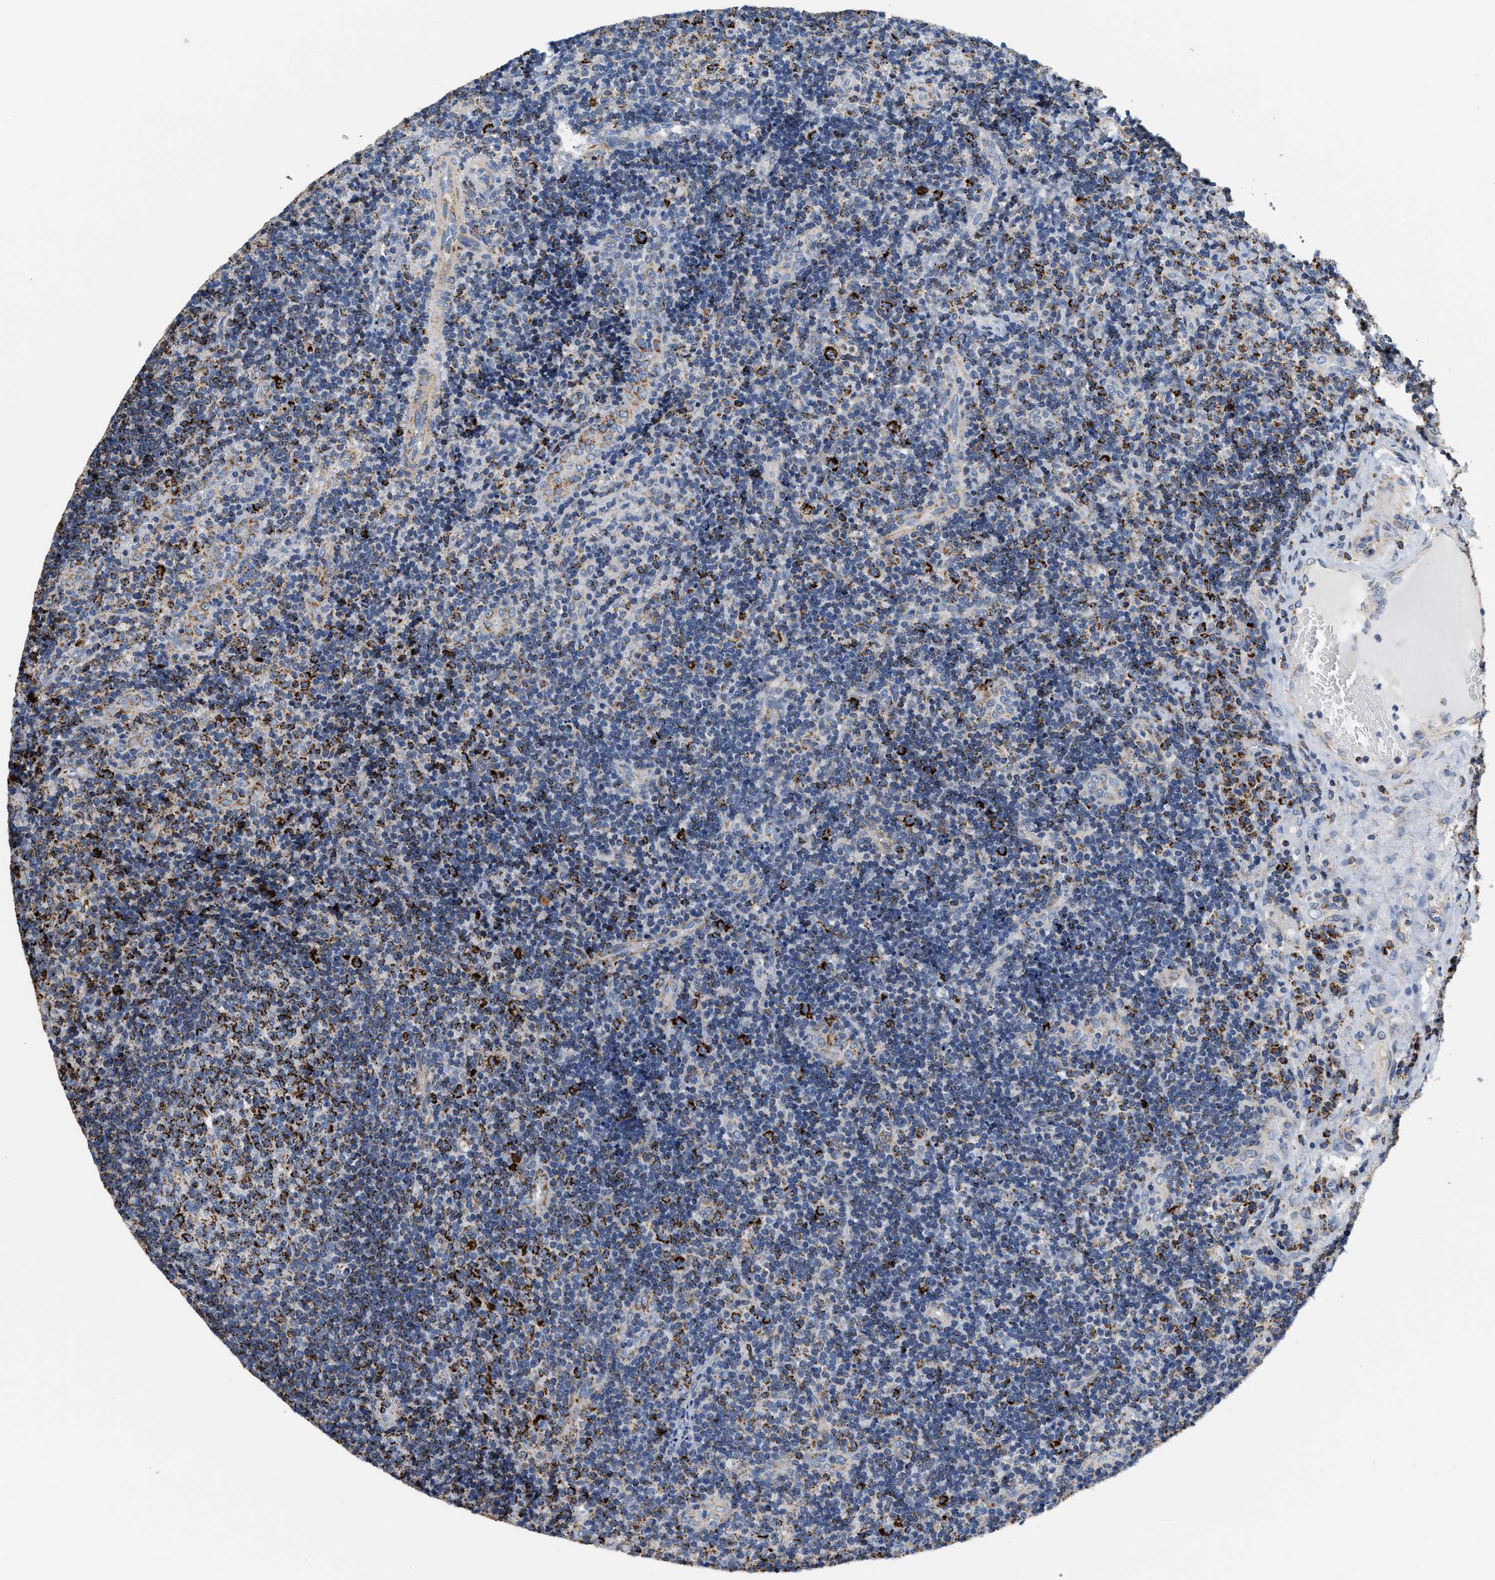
{"staining": {"intensity": "strong", "quantity": "25%-75%", "location": "cytoplasmic/membranous"}, "tissue": "lymphoma", "cell_type": "Tumor cells", "image_type": "cancer", "snomed": [{"axis": "morphology", "description": "Malignant lymphoma, non-Hodgkin's type, High grade"}, {"axis": "topography", "description": "Tonsil"}], "caption": "About 25%-75% of tumor cells in high-grade malignant lymphoma, non-Hodgkin's type demonstrate strong cytoplasmic/membranous protein staining as visualized by brown immunohistochemical staining.", "gene": "SHMT2", "patient": {"sex": "female", "age": 36}}